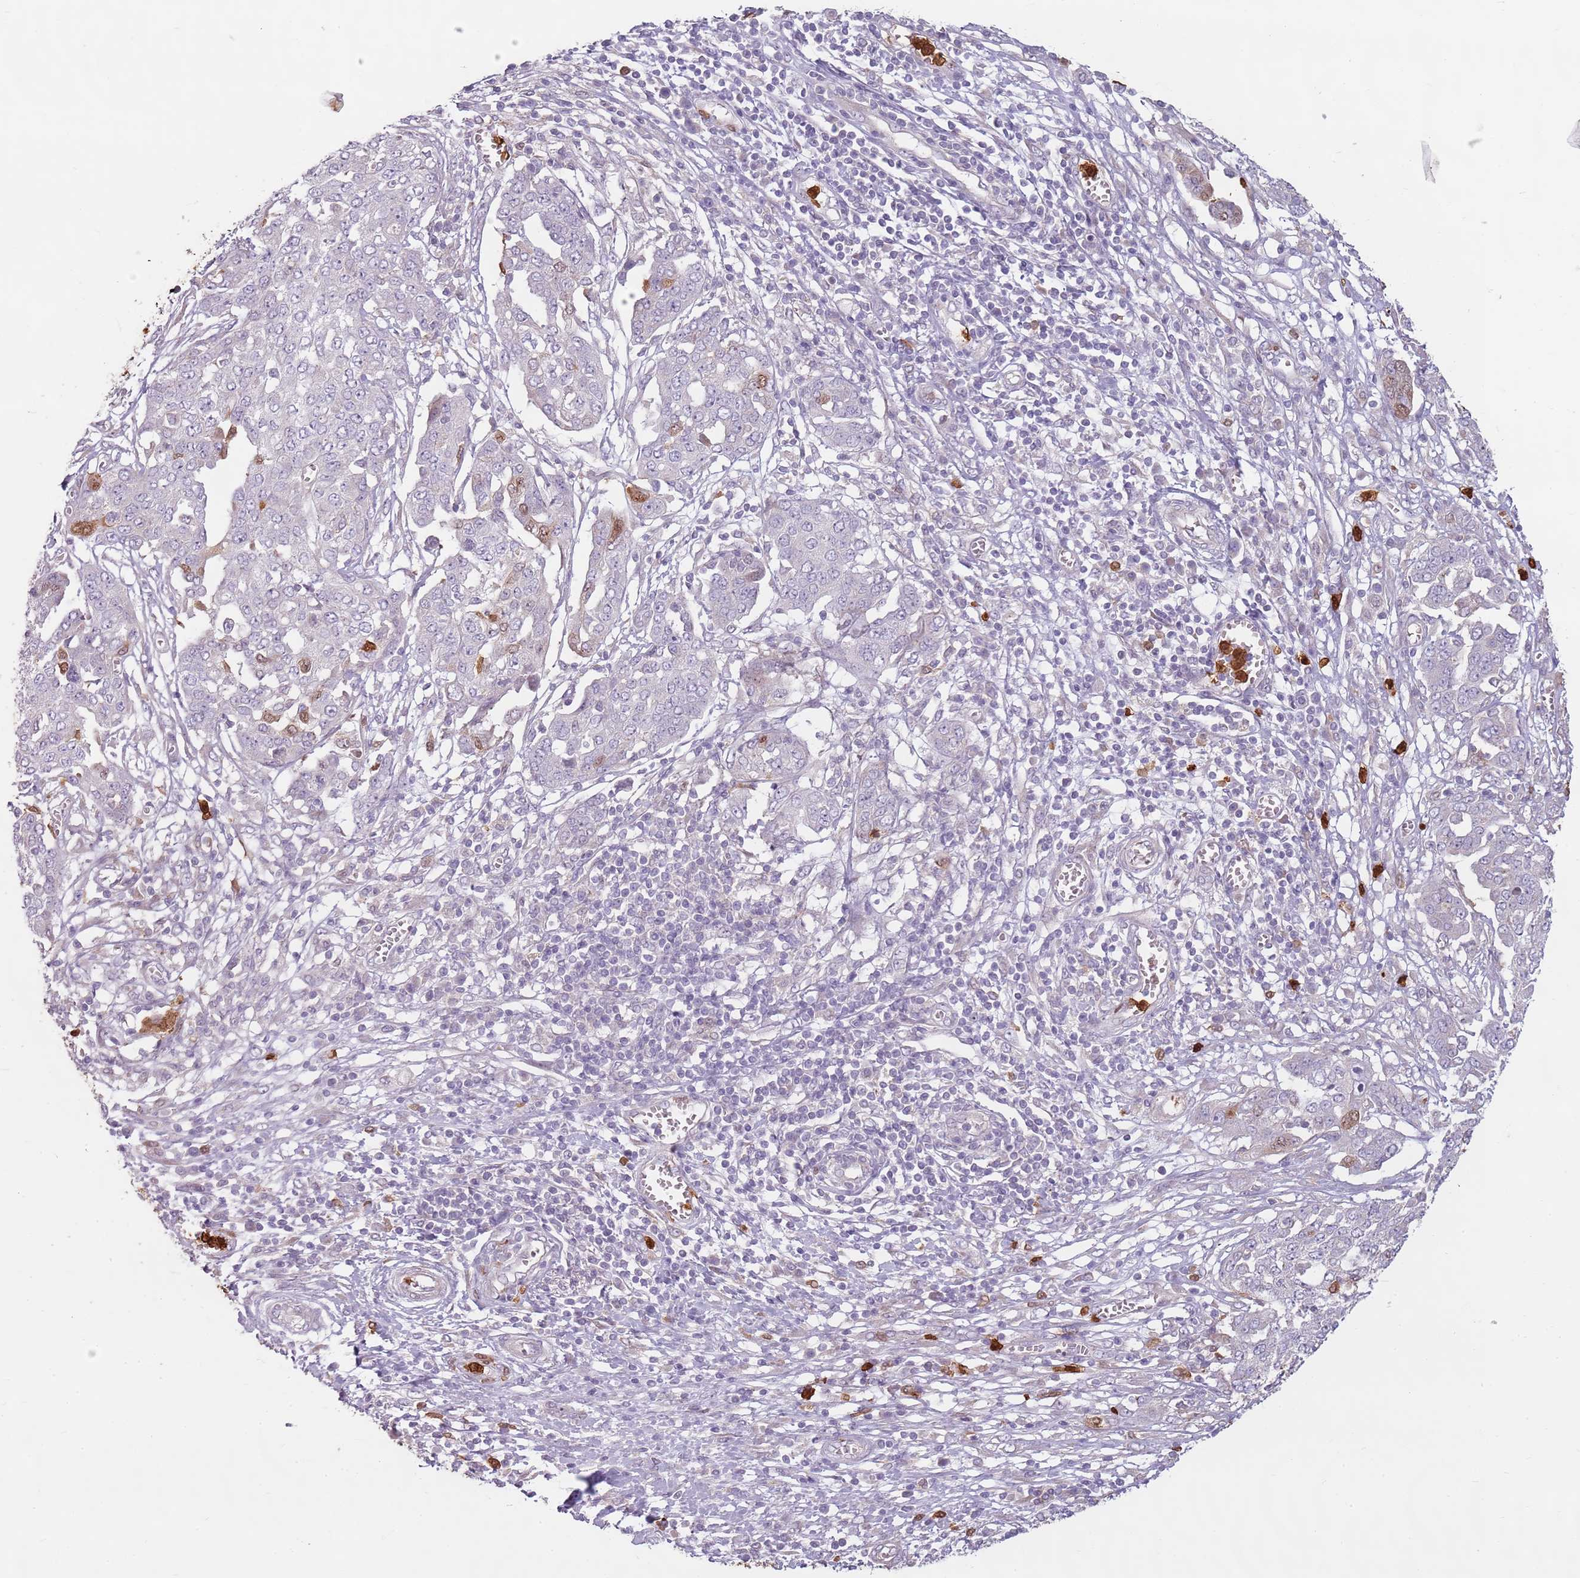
{"staining": {"intensity": "moderate", "quantity": "<25%", "location": "cytoplasmic/membranous"}, "tissue": "ovarian cancer", "cell_type": "Tumor cells", "image_type": "cancer", "snomed": [{"axis": "morphology", "description": "Cystadenocarcinoma, serous, NOS"}, {"axis": "topography", "description": "Soft tissue"}, {"axis": "topography", "description": "Ovary"}], "caption": "Human serous cystadenocarcinoma (ovarian) stained with a protein marker reveals moderate staining in tumor cells.", "gene": "SPAG4", "patient": {"sex": "female", "age": 57}}